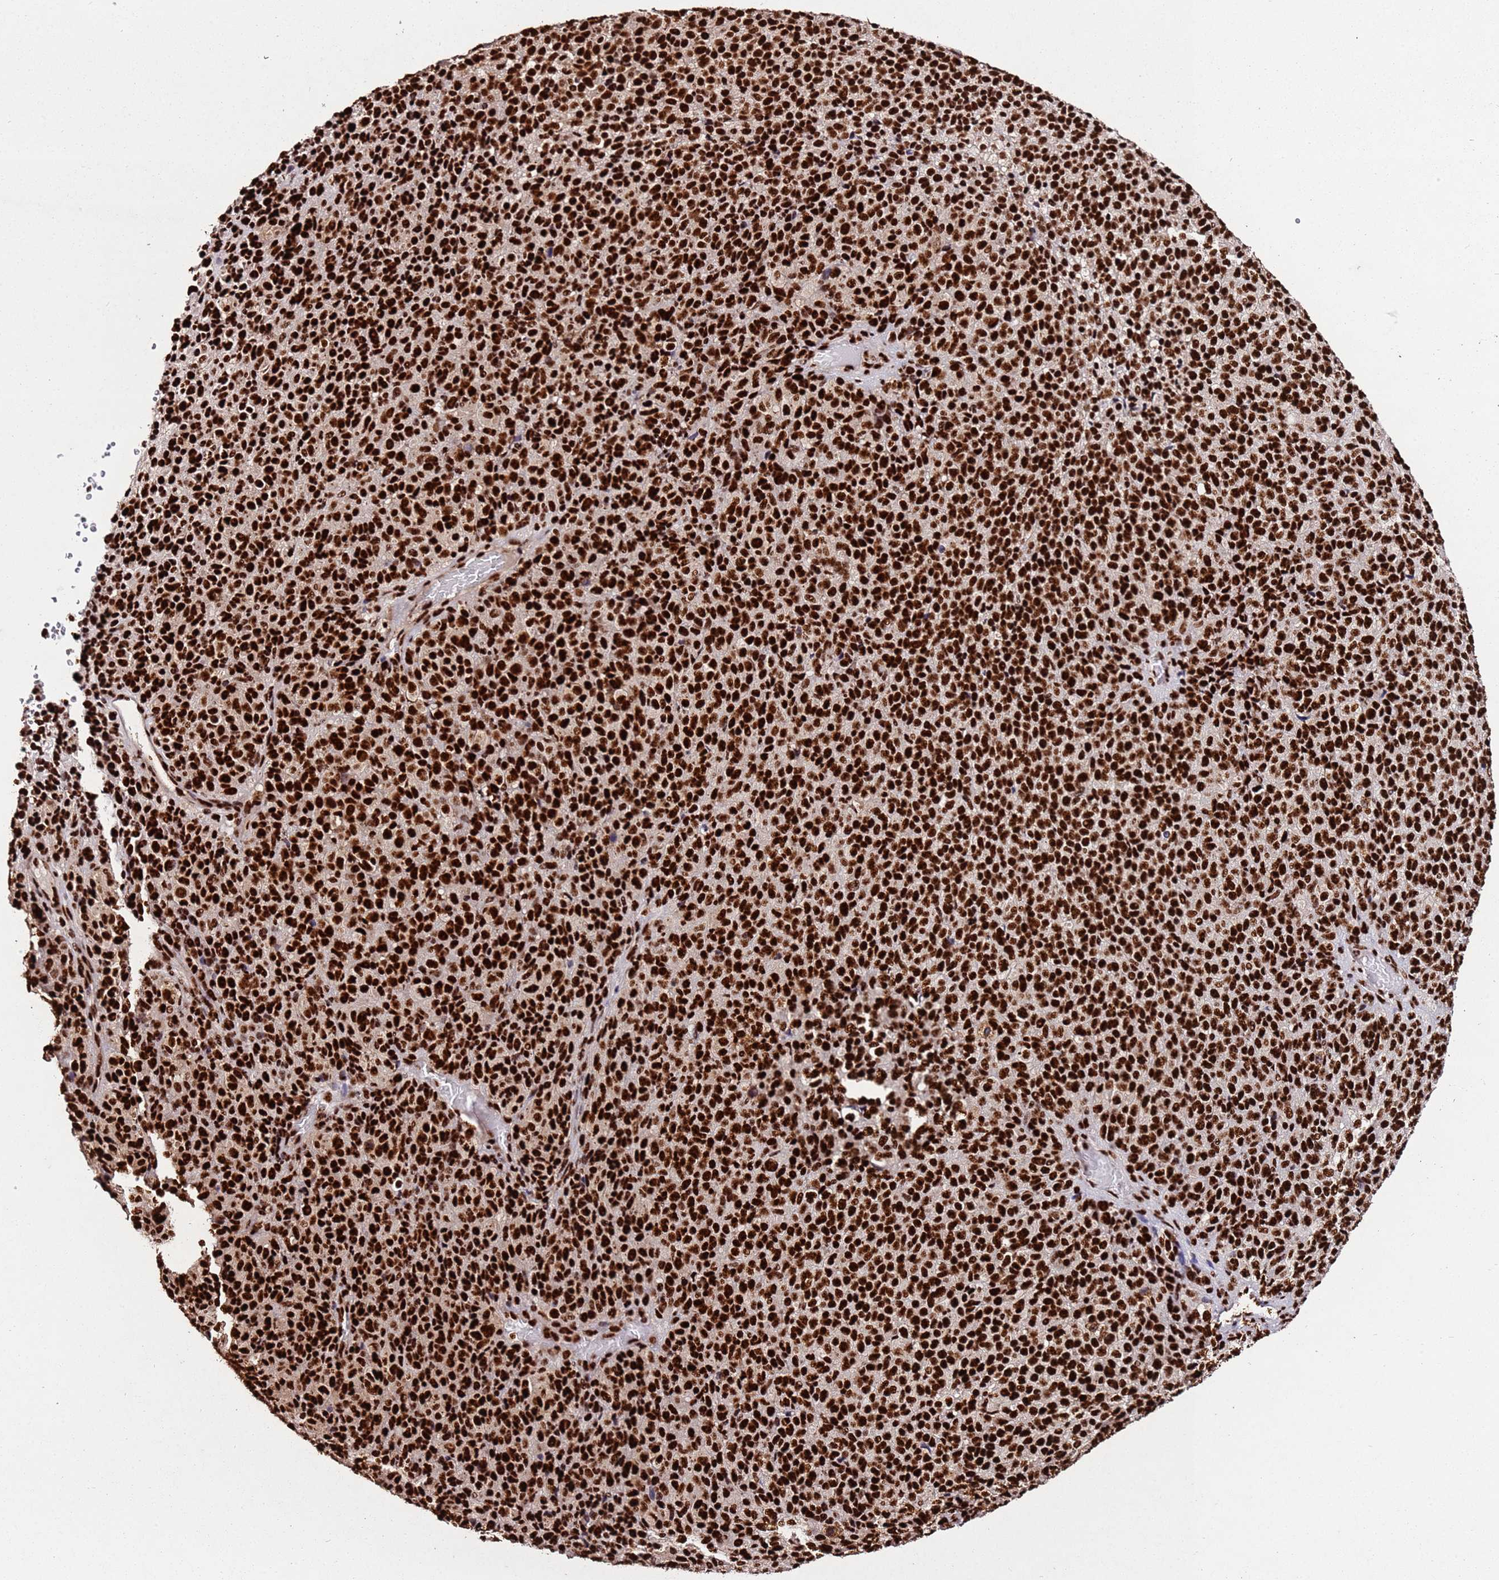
{"staining": {"intensity": "strong", "quantity": ">75%", "location": "nuclear"}, "tissue": "melanoma", "cell_type": "Tumor cells", "image_type": "cancer", "snomed": [{"axis": "morphology", "description": "Malignant melanoma, Metastatic site"}, {"axis": "topography", "description": "Brain"}], "caption": "This photomicrograph reveals melanoma stained with IHC to label a protein in brown. The nuclear of tumor cells show strong positivity for the protein. Nuclei are counter-stained blue.", "gene": "C6orf226", "patient": {"sex": "female", "age": 56}}